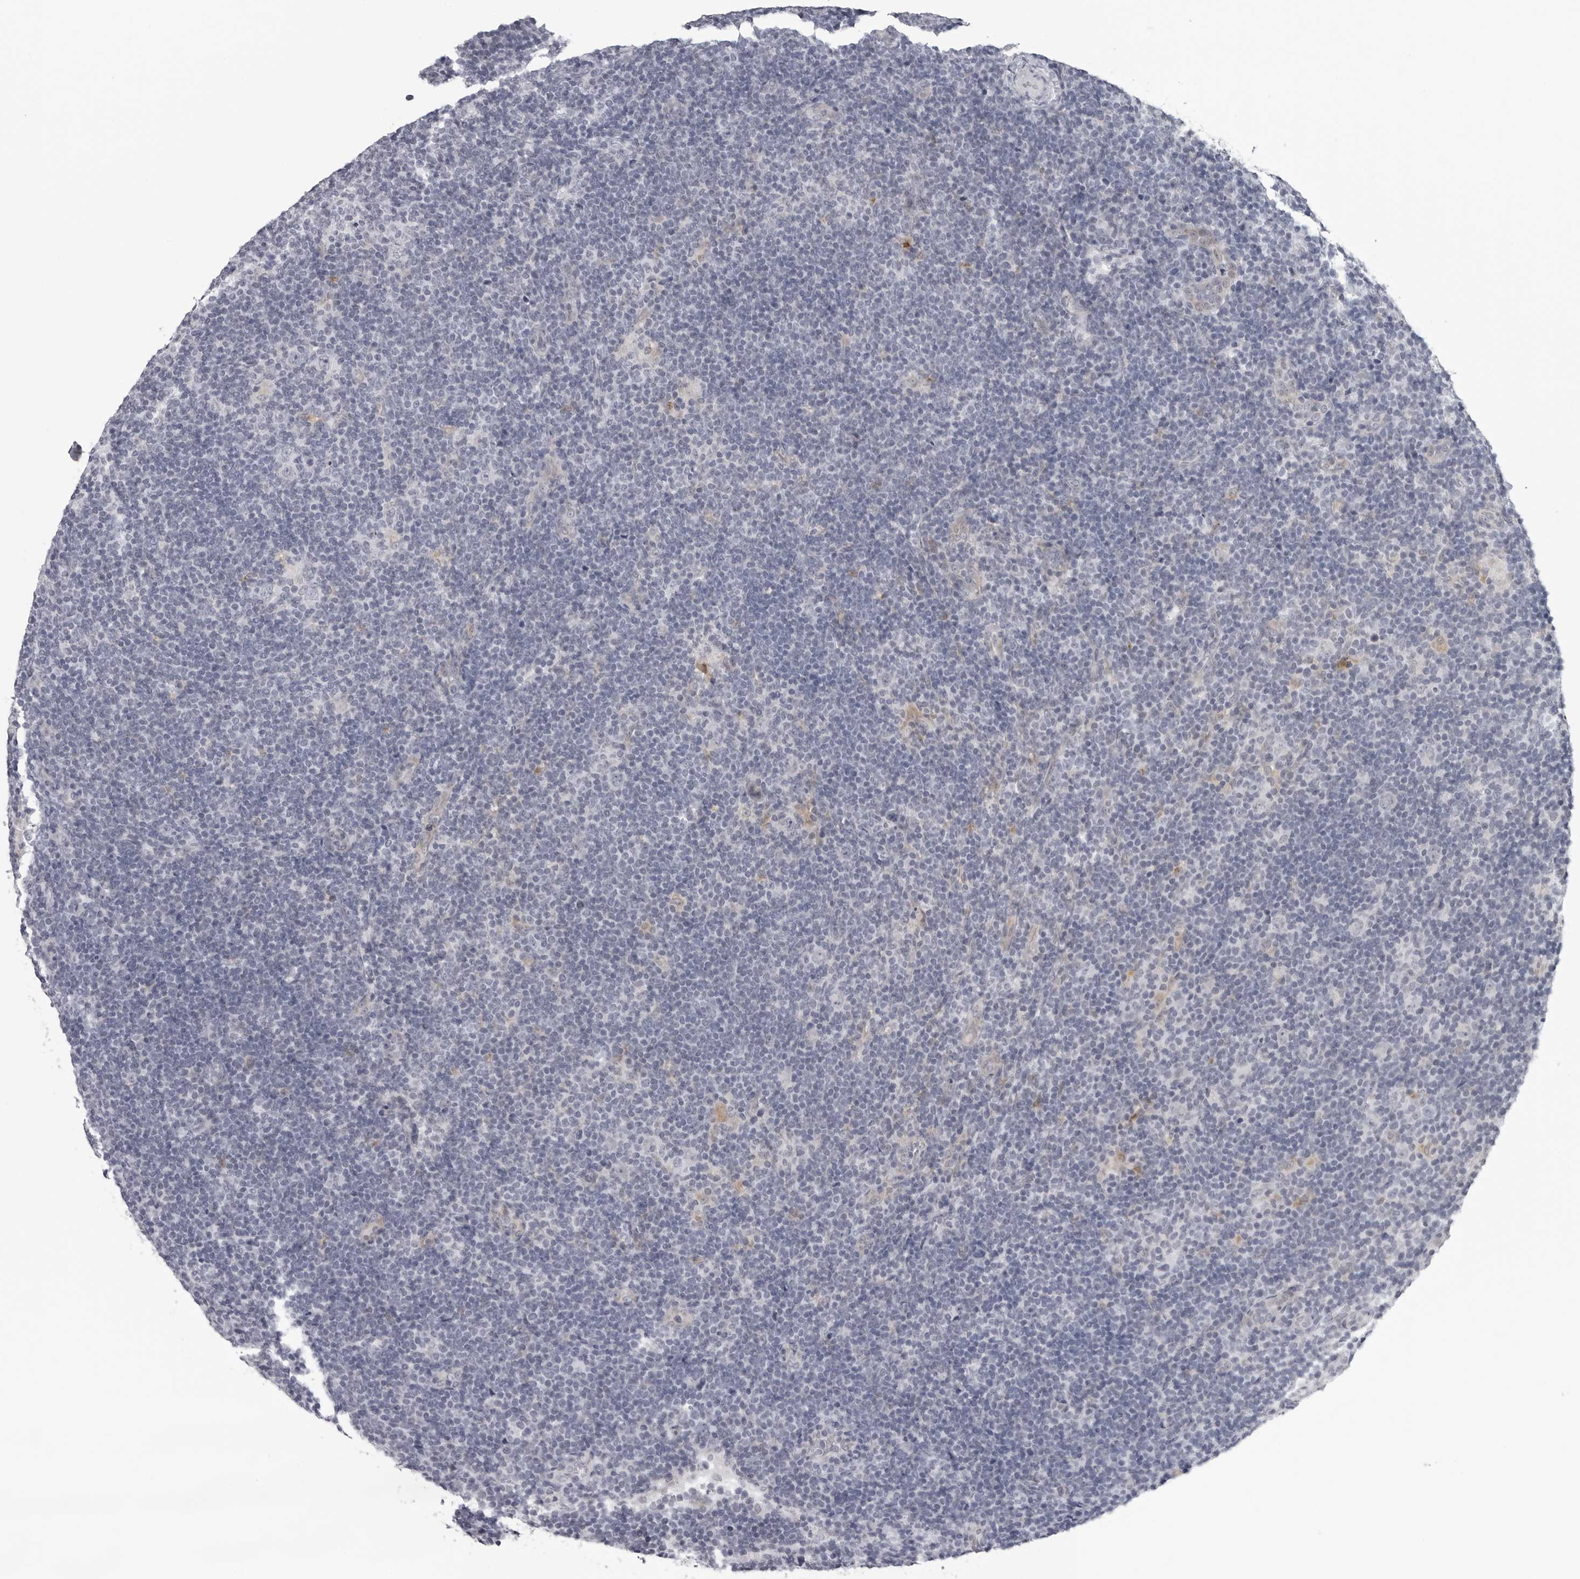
{"staining": {"intensity": "negative", "quantity": "none", "location": "none"}, "tissue": "lymphoma", "cell_type": "Tumor cells", "image_type": "cancer", "snomed": [{"axis": "morphology", "description": "Hodgkin's disease, NOS"}, {"axis": "topography", "description": "Lymph node"}], "caption": "Immunohistochemistry photomicrograph of human lymphoma stained for a protein (brown), which displays no positivity in tumor cells. Nuclei are stained in blue.", "gene": "OPLAH", "patient": {"sex": "female", "age": 57}}